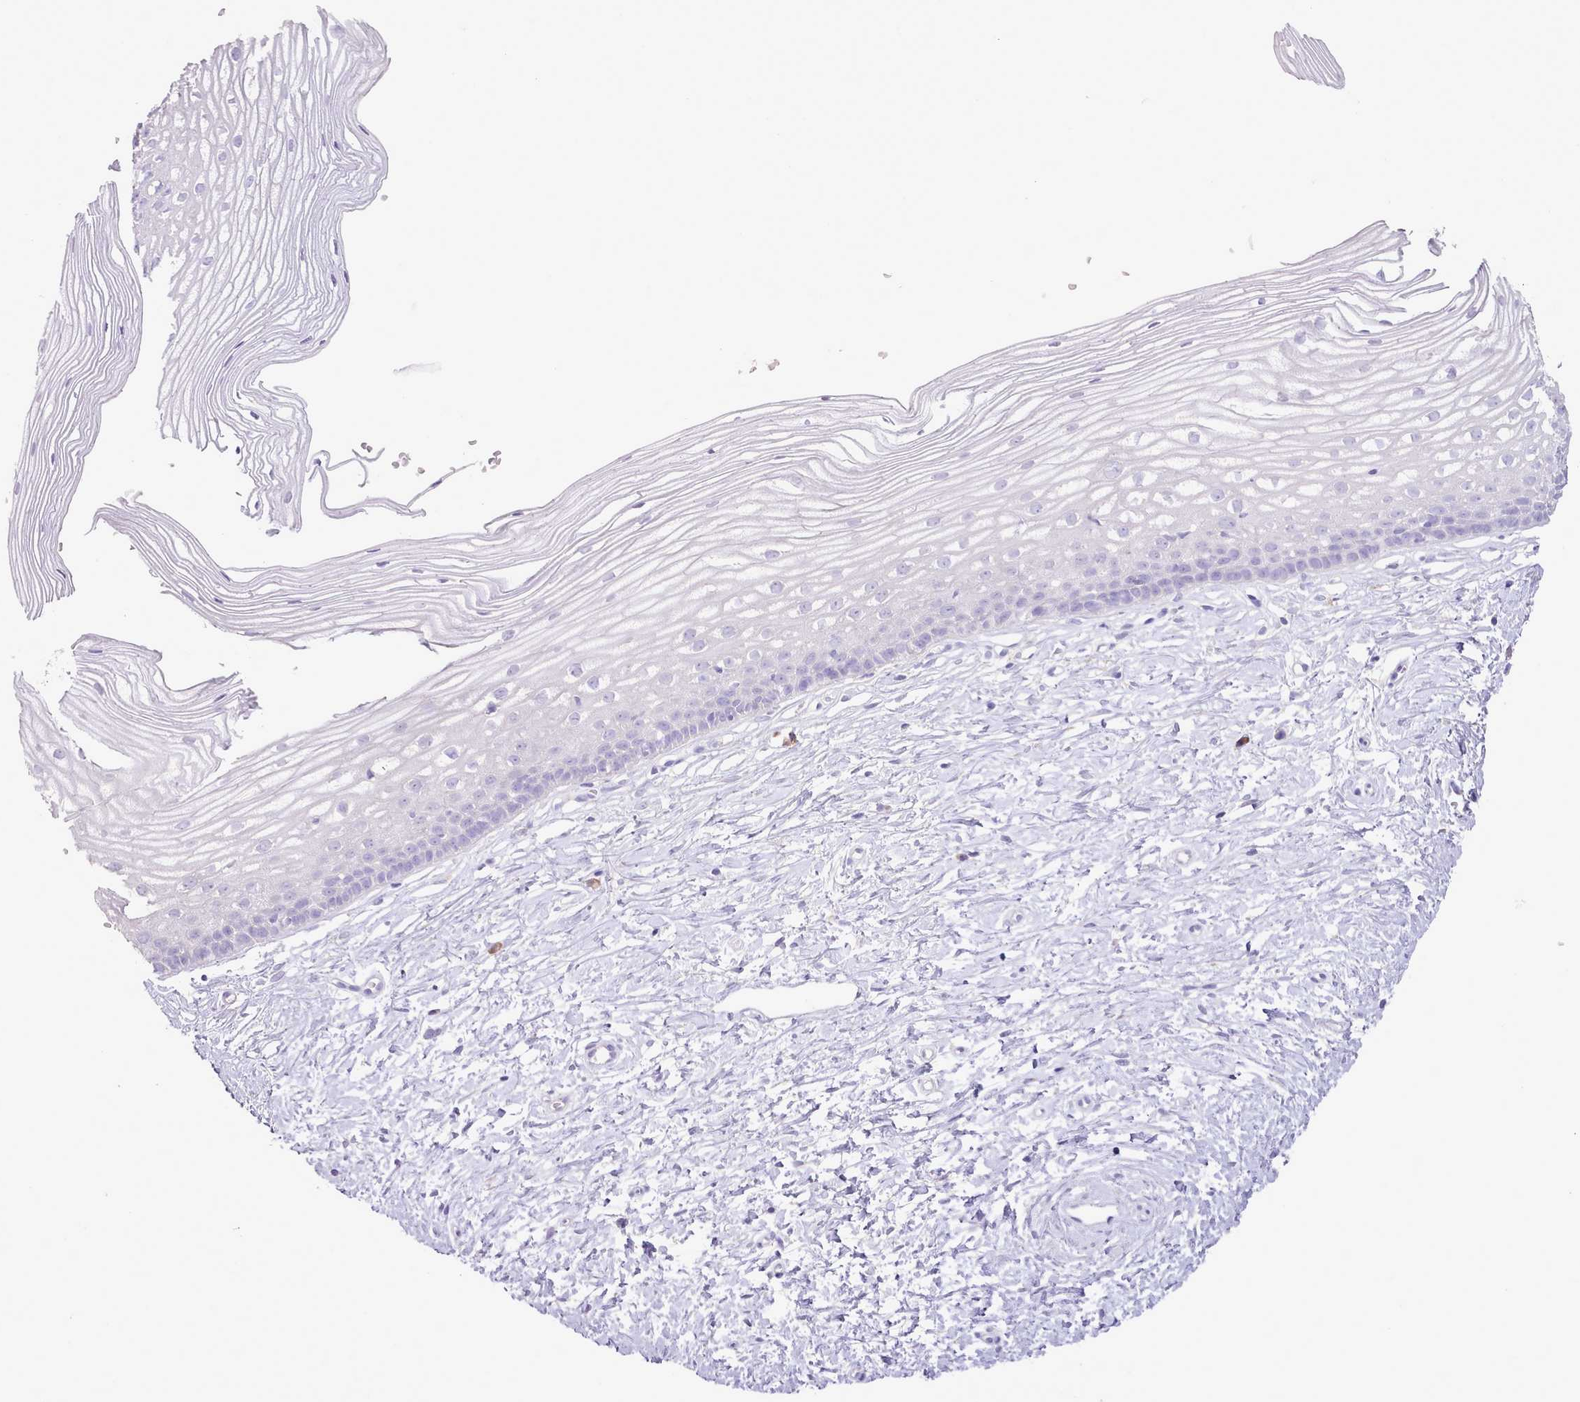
{"staining": {"intensity": "negative", "quantity": "none", "location": "none"}, "tissue": "cervix", "cell_type": "Glandular cells", "image_type": "normal", "snomed": [{"axis": "morphology", "description": "Normal tissue, NOS"}, {"axis": "topography", "description": "Cervix"}], "caption": "A high-resolution histopathology image shows immunohistochemistry staining of normal cervix, which shows no significant positivity in glandular cells. Brightfield microscopy of immunohistochemistry stained with DAB (3,3'-diaminobenzidine) (brown) and hematoxylin (blue), captured at high magnification.", "gene": "CCL1", "patient": {"sex": "female", "age": 40}}